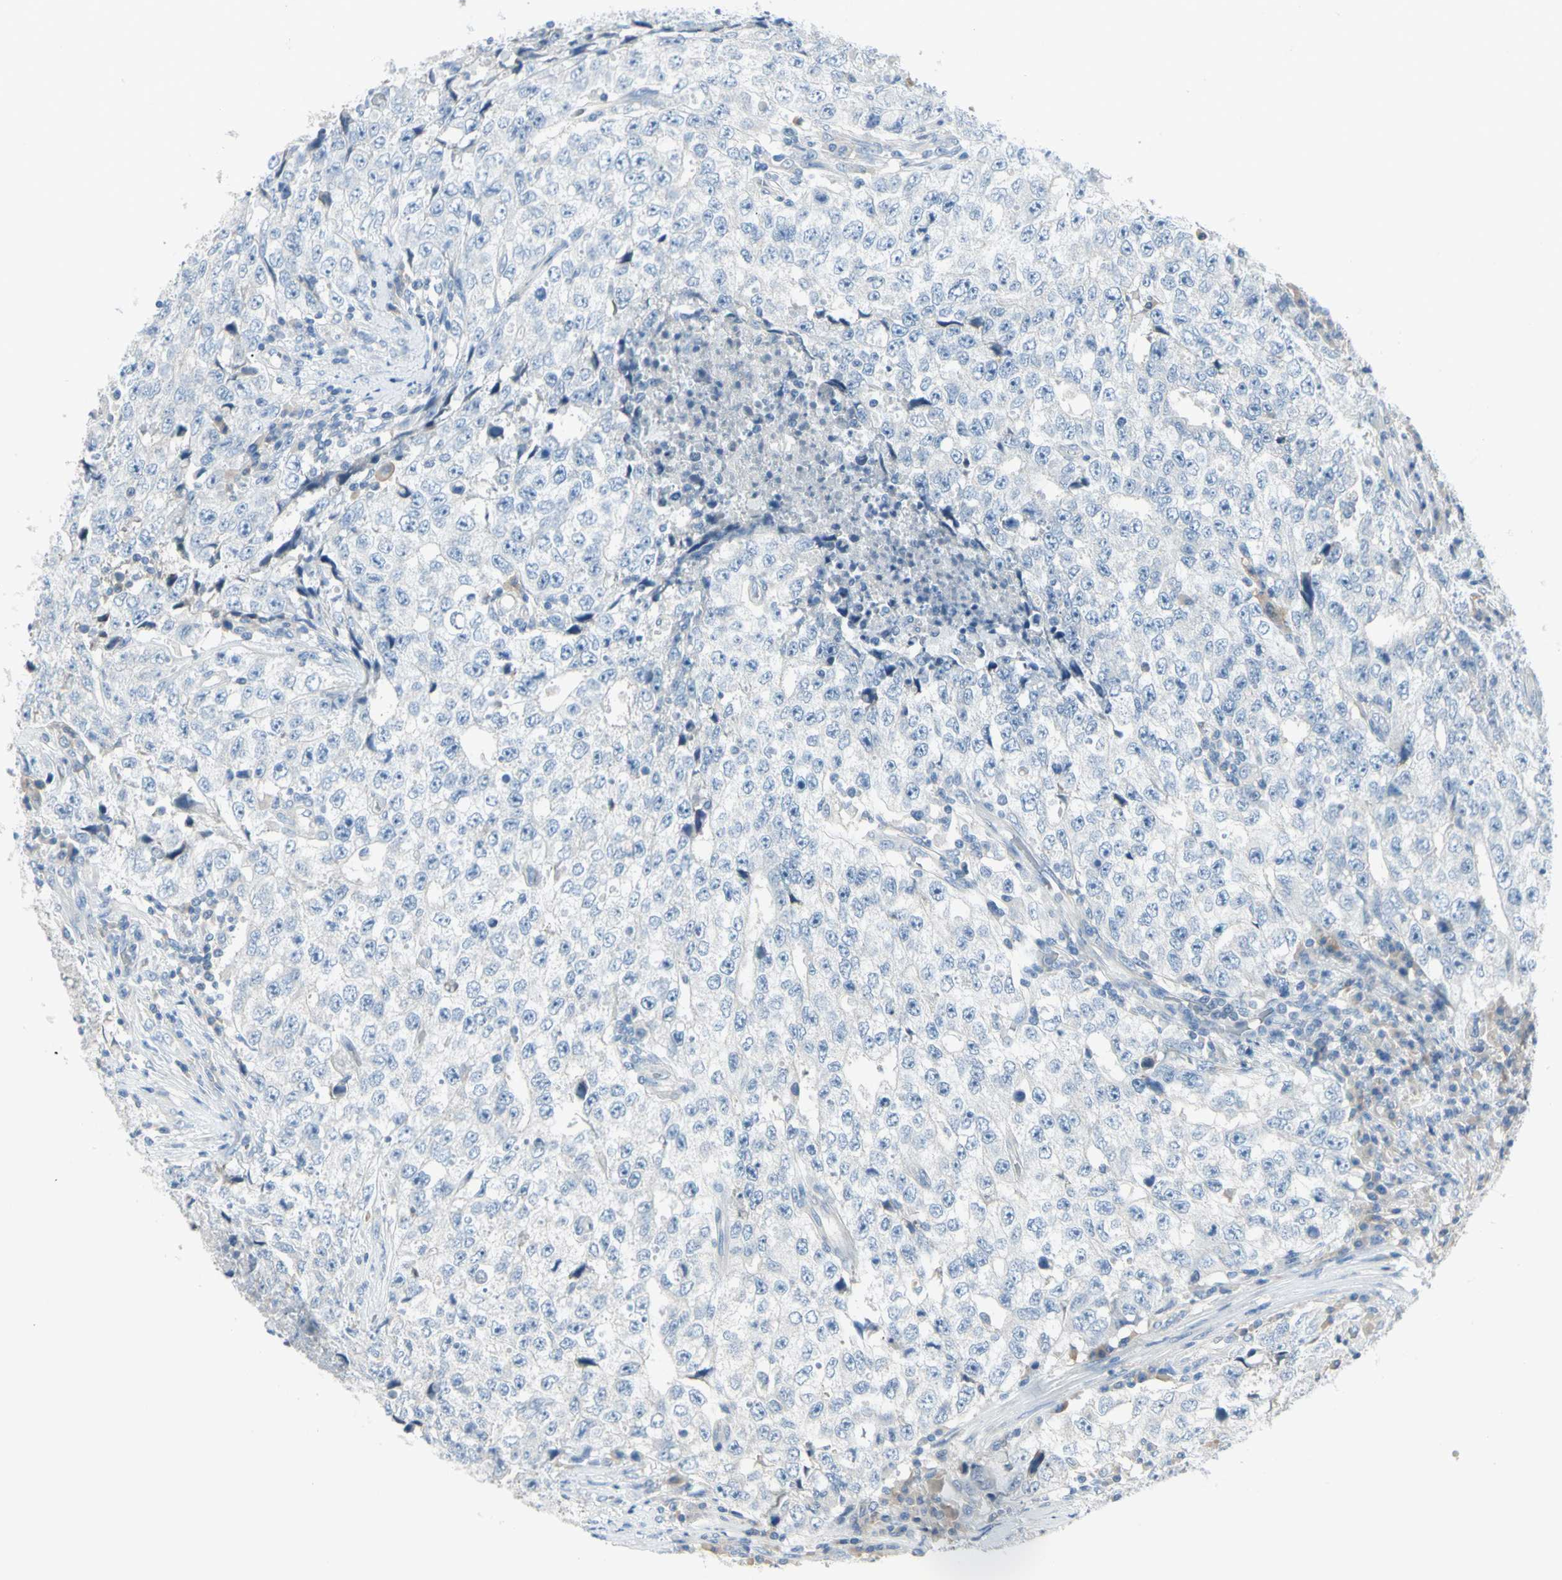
{"staining": {"intensity": "negative", "quantity": "none", "location": "none"}, "tissue": "testis cancer", "cell_type": "Tumor cells", "image_type": "cancer", "snomed": [{"axis": "morphology", "description": "Necrosis, NOS"}, {"axis": "morphology", "description": "Carcinoma, Embryonal, NOS"}, {"axis": "topography", "description": "Testis"}], "caption": "This is a image of IHC staining of testis cancer (embryonal carcinoma), which shows no staining in tumor cells.", "gene": "SLC6A15", "patient": {"sex": "male", "age": 19}}